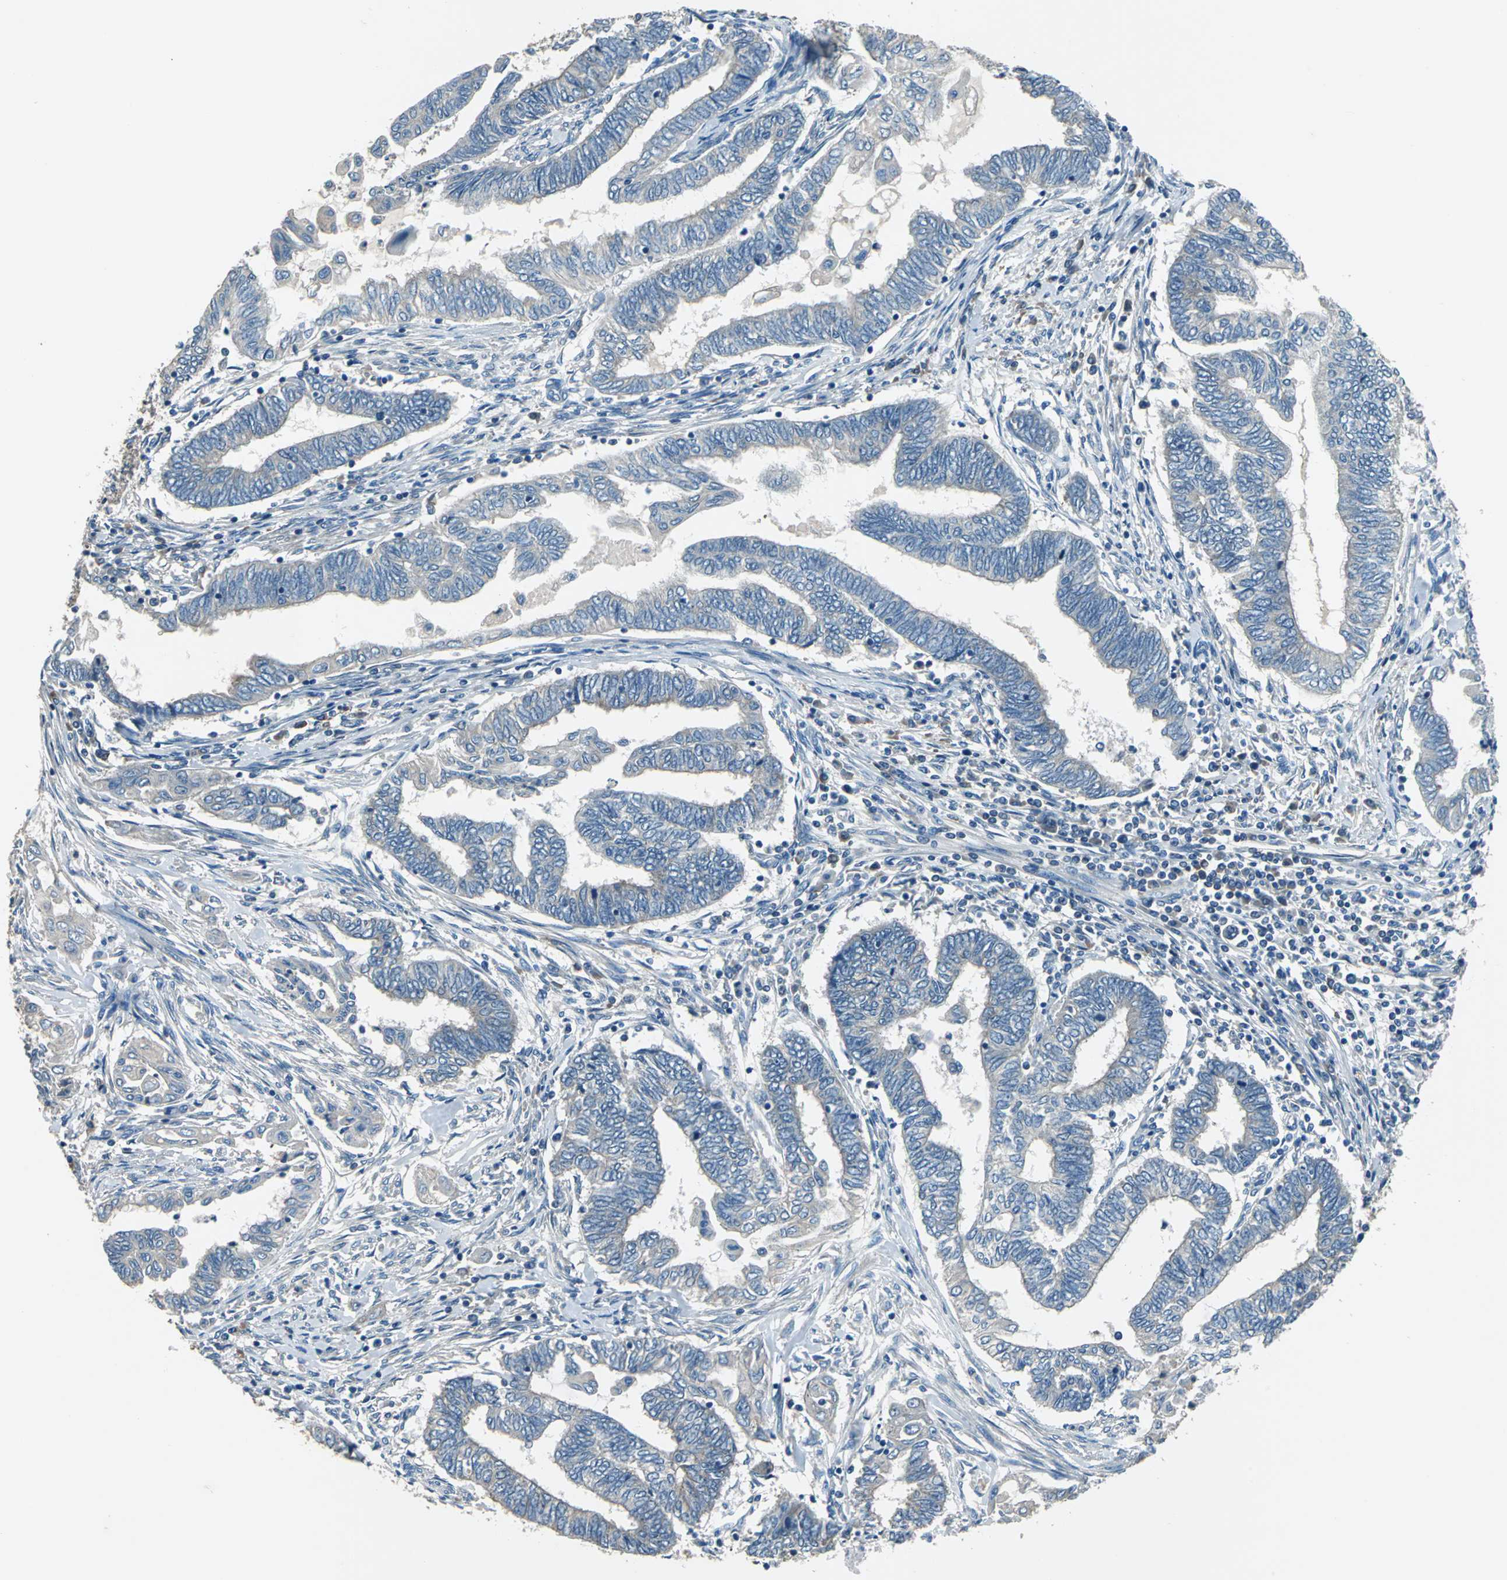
{"staining": {"intensity": "negative", "quantity": "none", "location": "none"}, "tissue": "endometrial cancer", "cell_type": "Tumor cells", "image_type": "cancer", "snomed": [{"axis": "morphology", "description": "Adenocarcinoma, NOS"}, {"axis": "topography", "description": "Uterus"}, {"axis": "topography", "description": "Endometrium"}], "caption": "There is no significant positivity in tumor cells of endometrial cancer.", "gene": "PRKCA", "patient": {"sex": "female", "age": 70}}